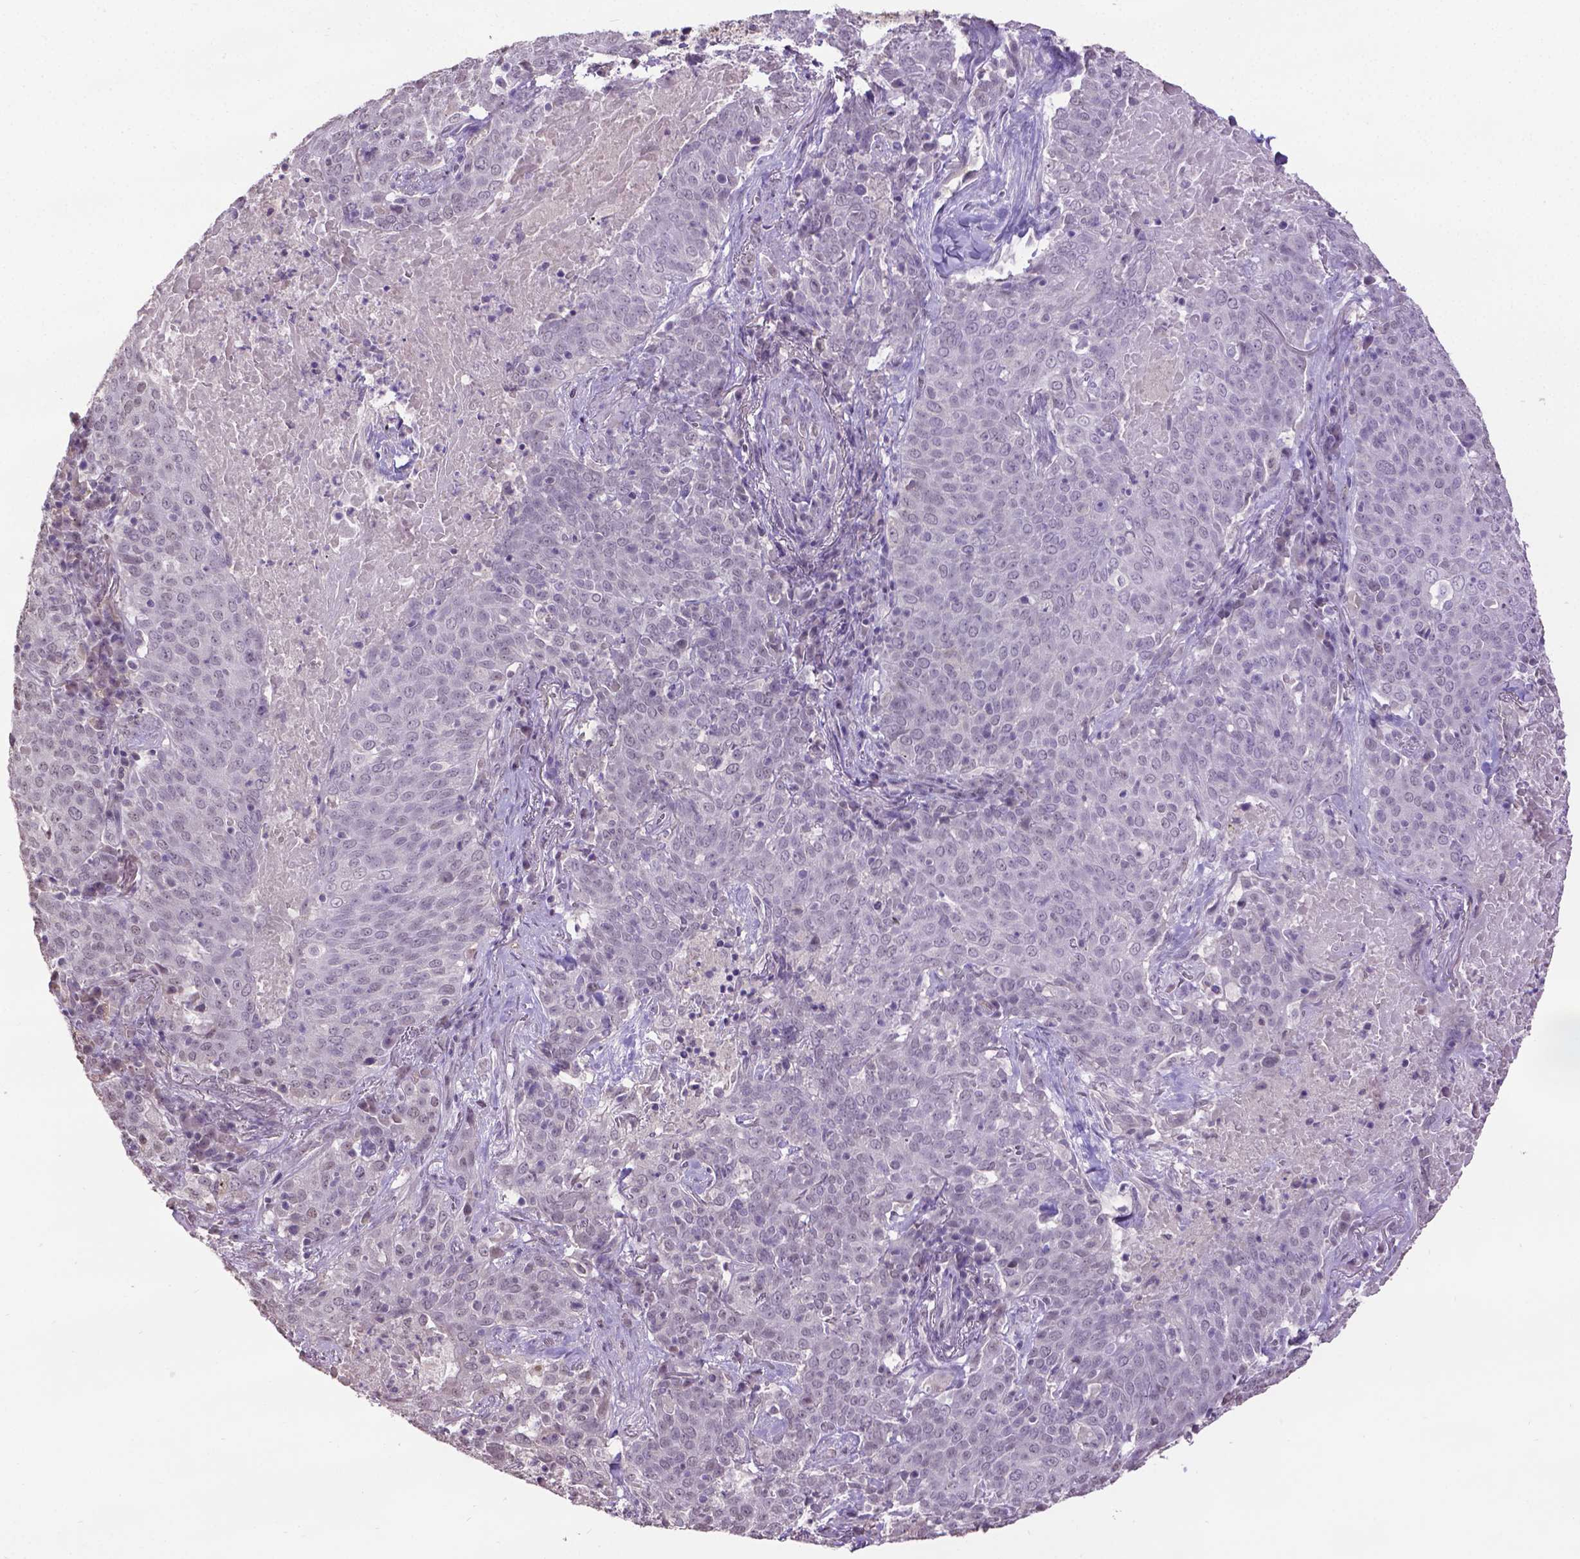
{"staining": {"intensity": "negative", "quantity": "none", "location": "none"}, "tissue": "lung cancer", "cell_type": "Tumor cells", "image_type": "cancer", "snomed": [{"axis": "morphology", "description": "Squamous cell carcinoma, NOS"}, {"axis": "topography", "description": "Lung"}], "caption": "Immunohistochemical staining of lung cancer demonstrates no significant positivity in tumor cells.", "gene": "CPM", "patient": {"sex": "male", "age": 82}}